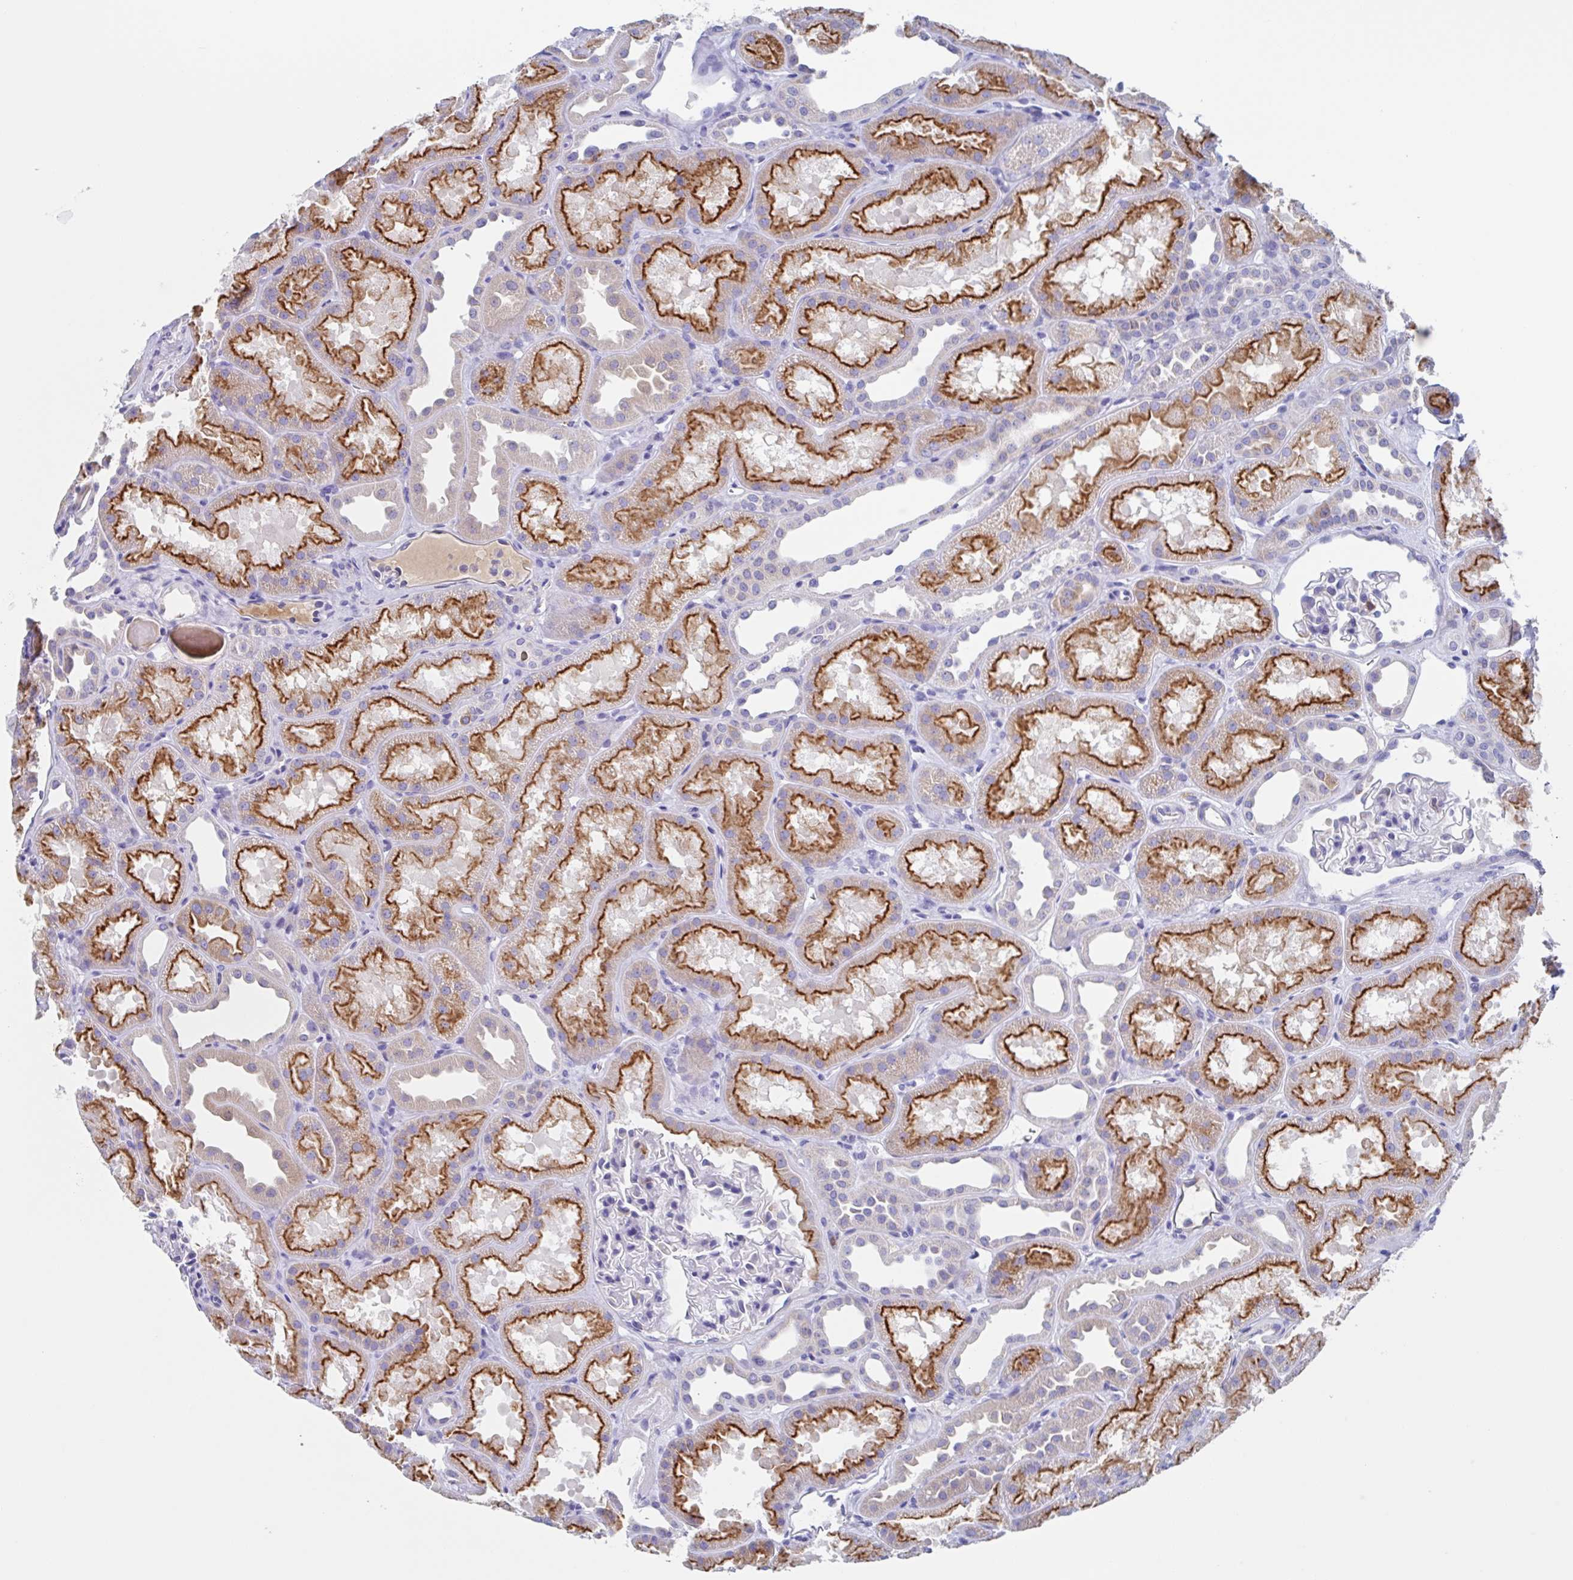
{"staining": {"intensity": "negative", "quantity": "none", "location": "none"}, "tissue": "kidney", "cell_type": "Cells in glomeruli", "image_type": "normal", "snomed": [{"axis": "morphology", "description": "Normal tissue, NOS"}, {"axis": "topography", "description": "Kidney"}], "caption": "This is a micrograph of immunohistochemistry (IHC) staining of benign kidney, which shows no expression in cells in glomeruli. The staining was performed using DAB (3,3'-diaminobenzidine) to visualize the protein expression in brown, while the nuclei were stained in blue with hematoxylin (Magnification: 20x).", "gene": "FCGR3A", "patient": {"sex": "male", "age": 61}}